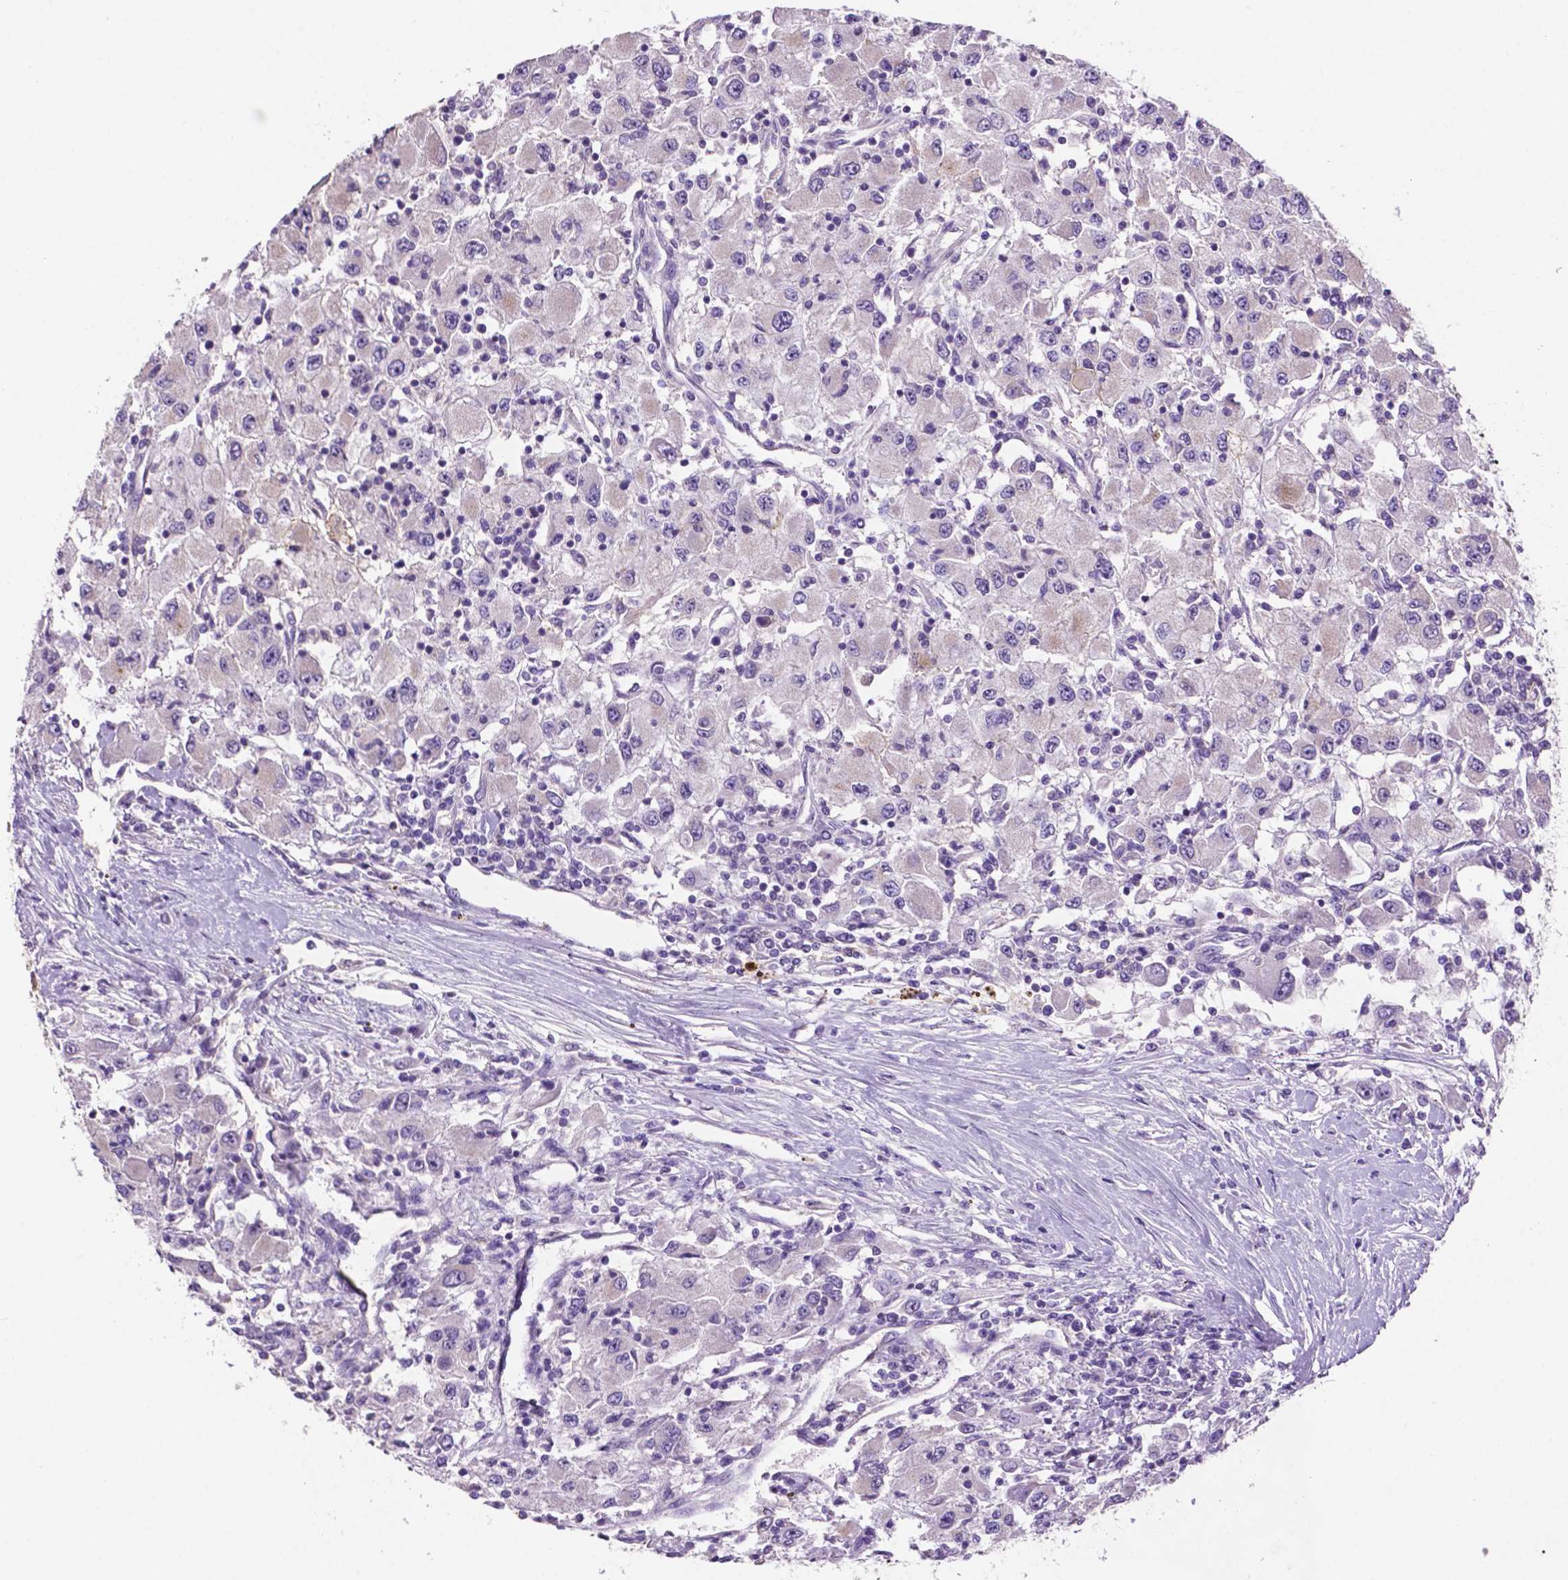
{"staining": {"intensity": "negative", "quantity": "none", "location": "none"}, "tissue": "renal cancer", "cell_type": "Tumor cells", "image_type": "cancer", "snomed": [{"axis": "morphology", "description": "Adenocarcinoma, NOS"}, {"axis": "topography", "description": "Kidney"}], "caption": "High magnification brightfield microscopy of renal cancer (adenocarcinoma) stained with DAB (brown) and counterstained with hematoxylin (blue): tumor cells show no significant staining.", "gene": "PRPS2", "patient": {"sex": "female", "age": 67}}